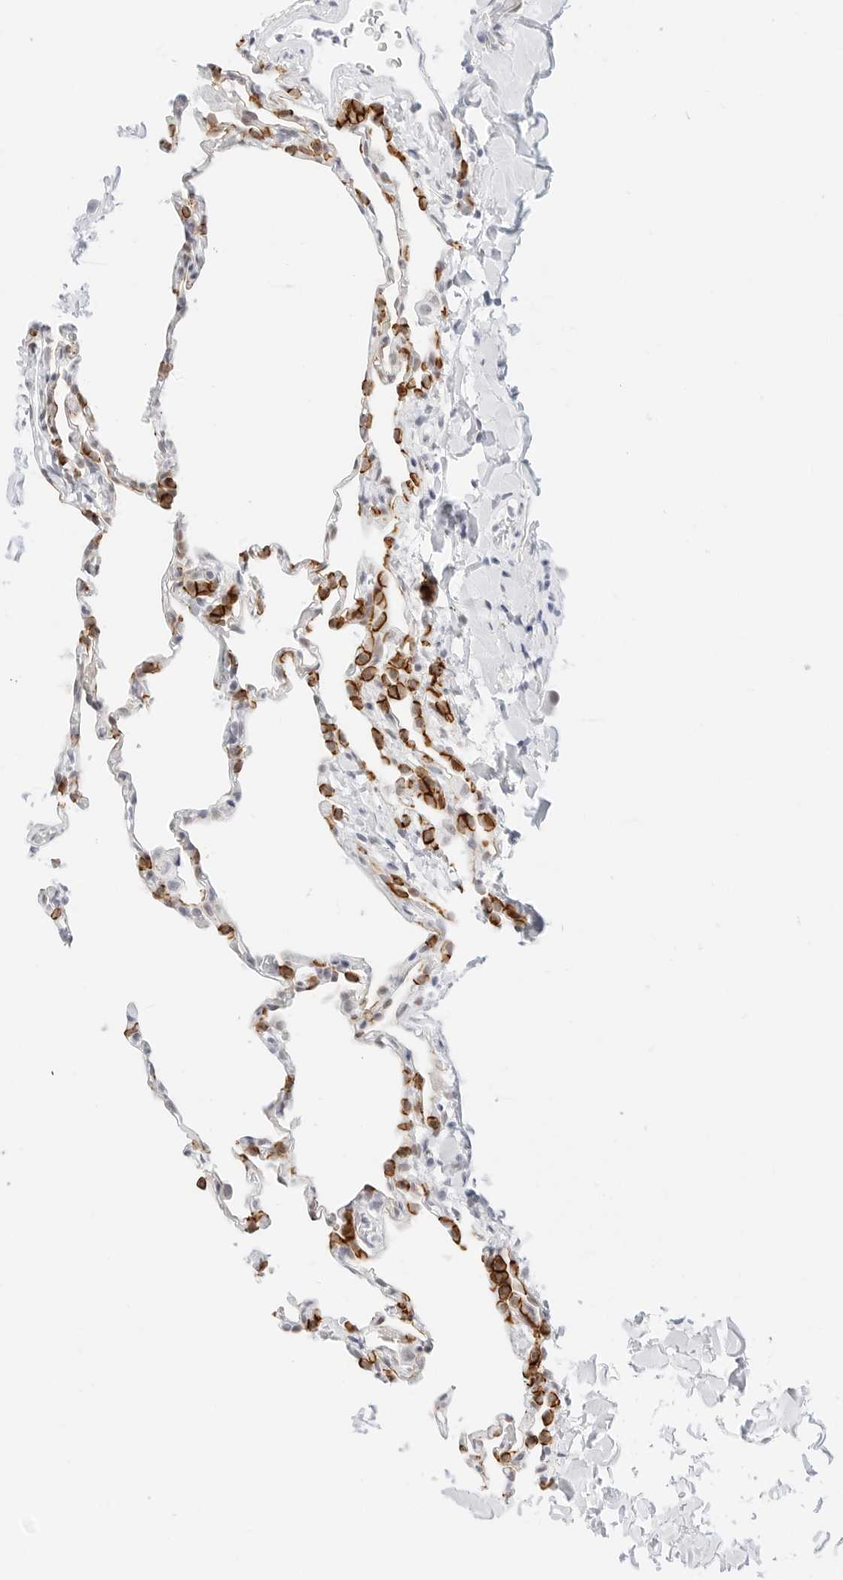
{"staining": {"intensity": "moderate", "quantity": "25%-75%", "location": "cytoplasmic/membranous"}, "tissue": "lung", "cell_type": "Alveolar cells", "image_type": "normal", "snomed": [{"axis": "morphology", "description": "Normal tissue, NOS"}, {"axis": "topography", "description": "Lung"}], "caption": "Moderate cytoplasmic/membranous positivity is identified in about 25%-75% of alveolar cells in normal lung. Immunohistochemistry (ihc) stains the protein in brown and the nuclei are stained blue.", "gene": "CDH1", "patient": {"sex": "male", "age": 20}}